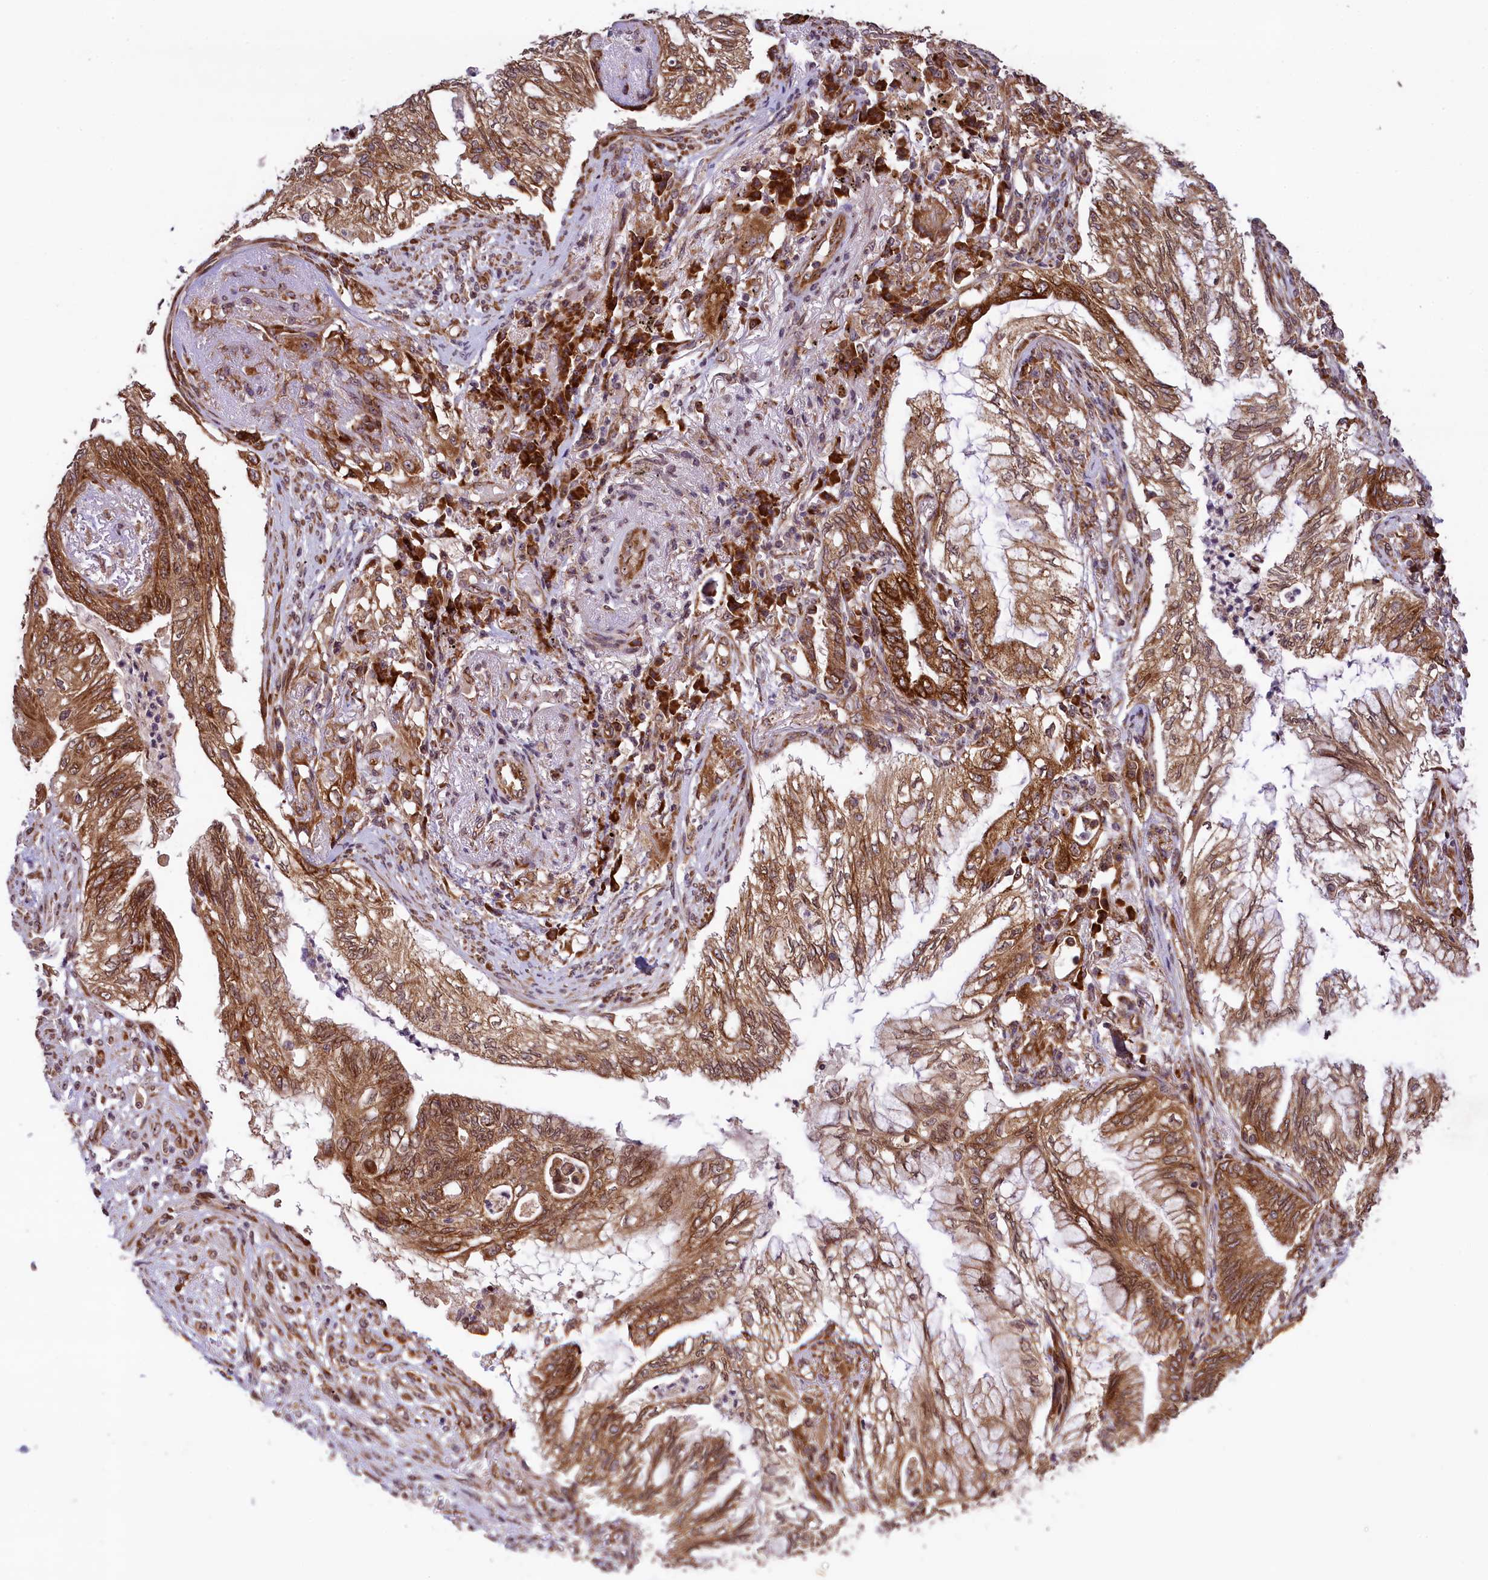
{"staining": {"intensity": "moderate", "quantity": ">75%", "location": "cytoplasmic/membranous"}, "tissue": "lung cancer", "cell_type": "Tumor cells", "image_type": "cancer", "snomed": [{"axis": "morphology", "description": "Adenocarcinoma, NOS"}, {"axis": "topography", "description": "Lung"}], "caption": "Immunohistochemical staining of lung cancer demonstrates medium levels of moderate cytoplasmic/membranous protein positivity in approximately >75% of tumor cells.", "gene": "LARP4", "patient": {"sex": "female", "age": 70}}